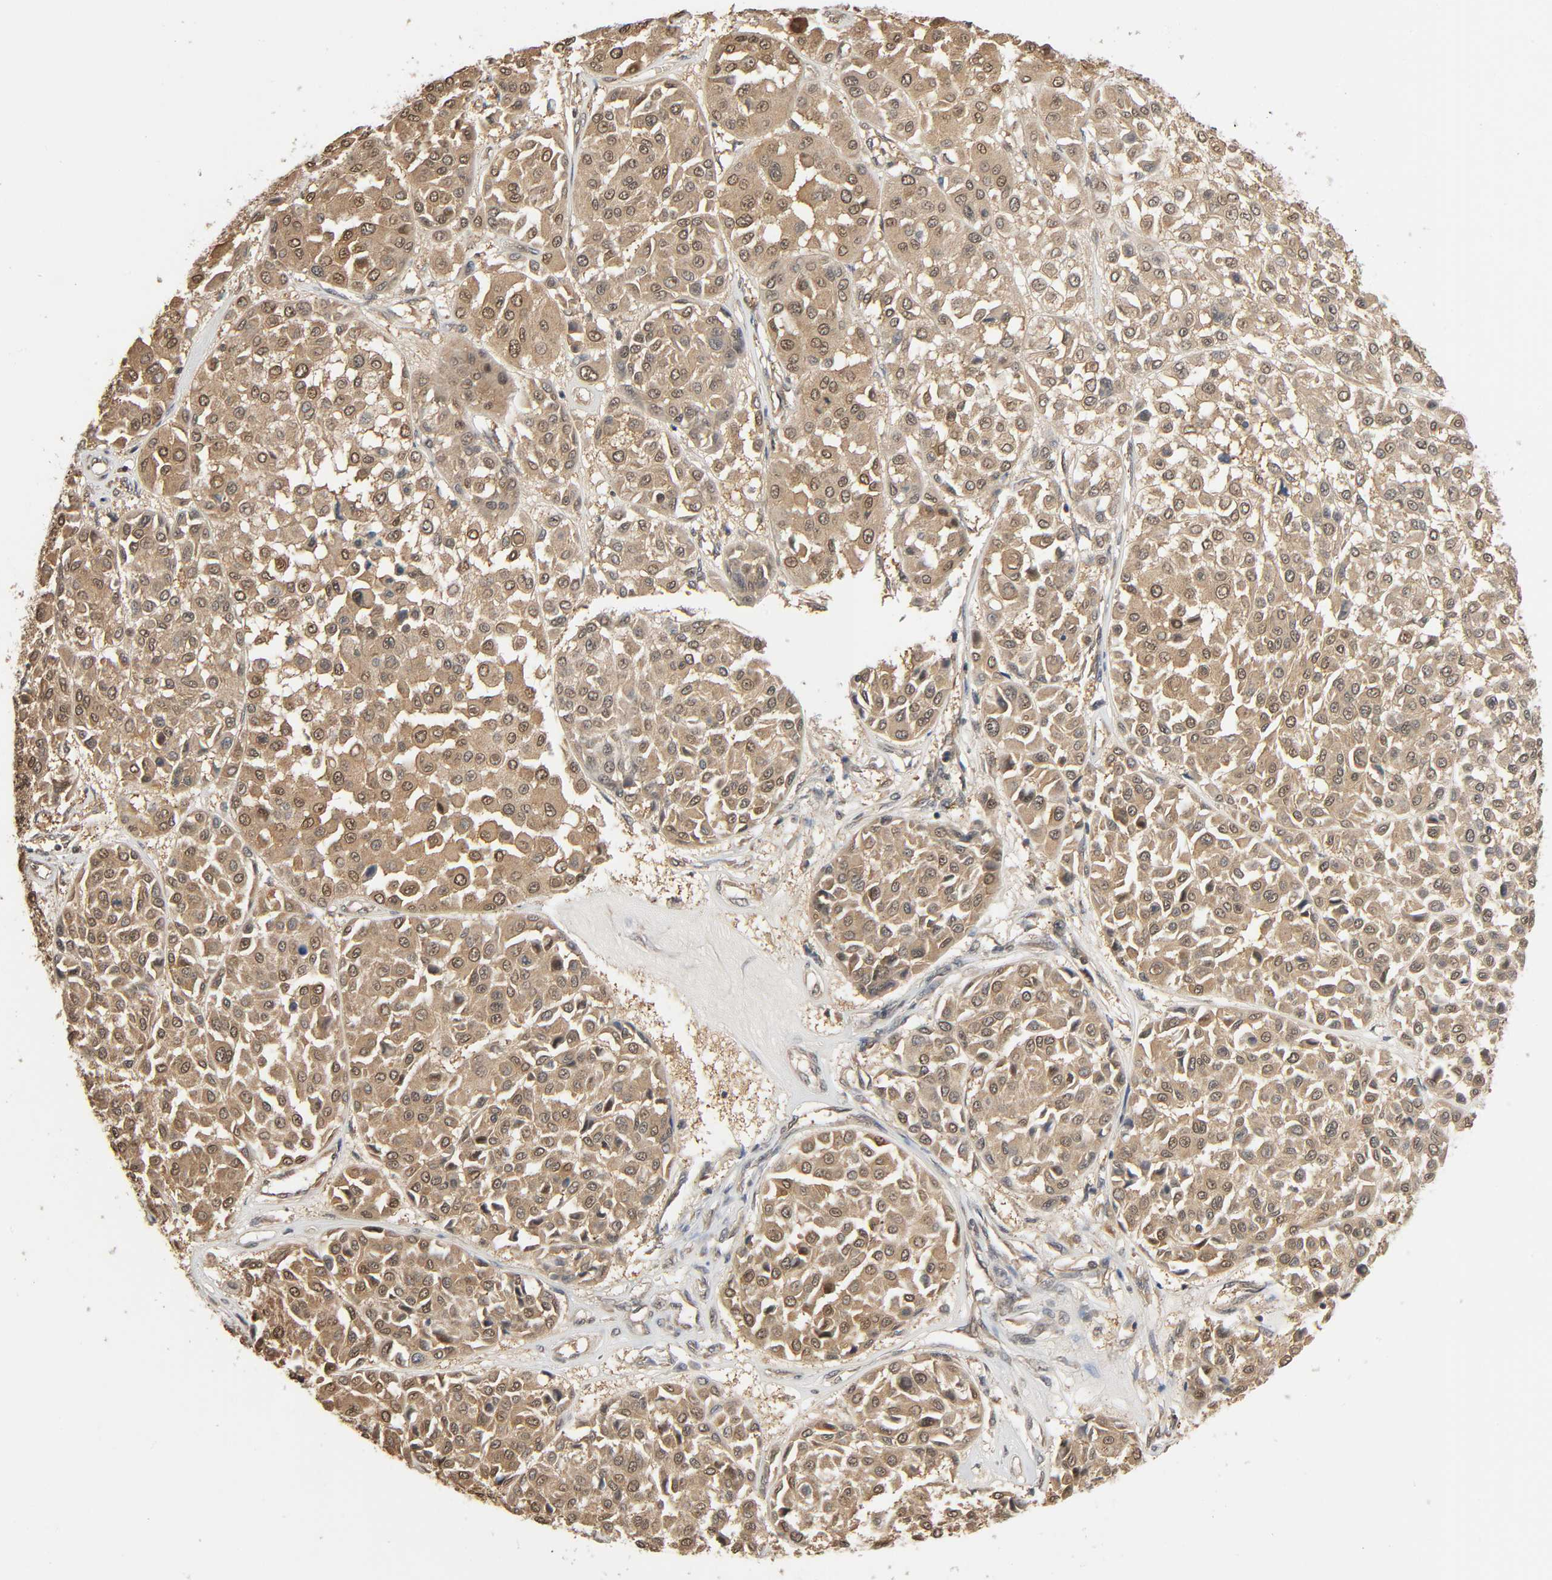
{"staining": {"intensity": "weak", "quantity": ">75%", "location": "cytoplasmic/membranous,nuclear"}, "tissue": "melanoma", "cell_type": "Tumor cells", "image_type": "cancer", "snomed": [{"axis": "morphology", "description": "Malignant melanoma, Metastatic site"}, {"axis": "topography", "description": "Soft tissue"}], "caption": "The image shows a brown stain indicating the presence of a protein in the cytoplasmic/membranous and nuclear of tumor cells in malignant melanoma (metastatic site).", "gene": "NEDD8", "patient": {"sex": "male", "age": 41}}